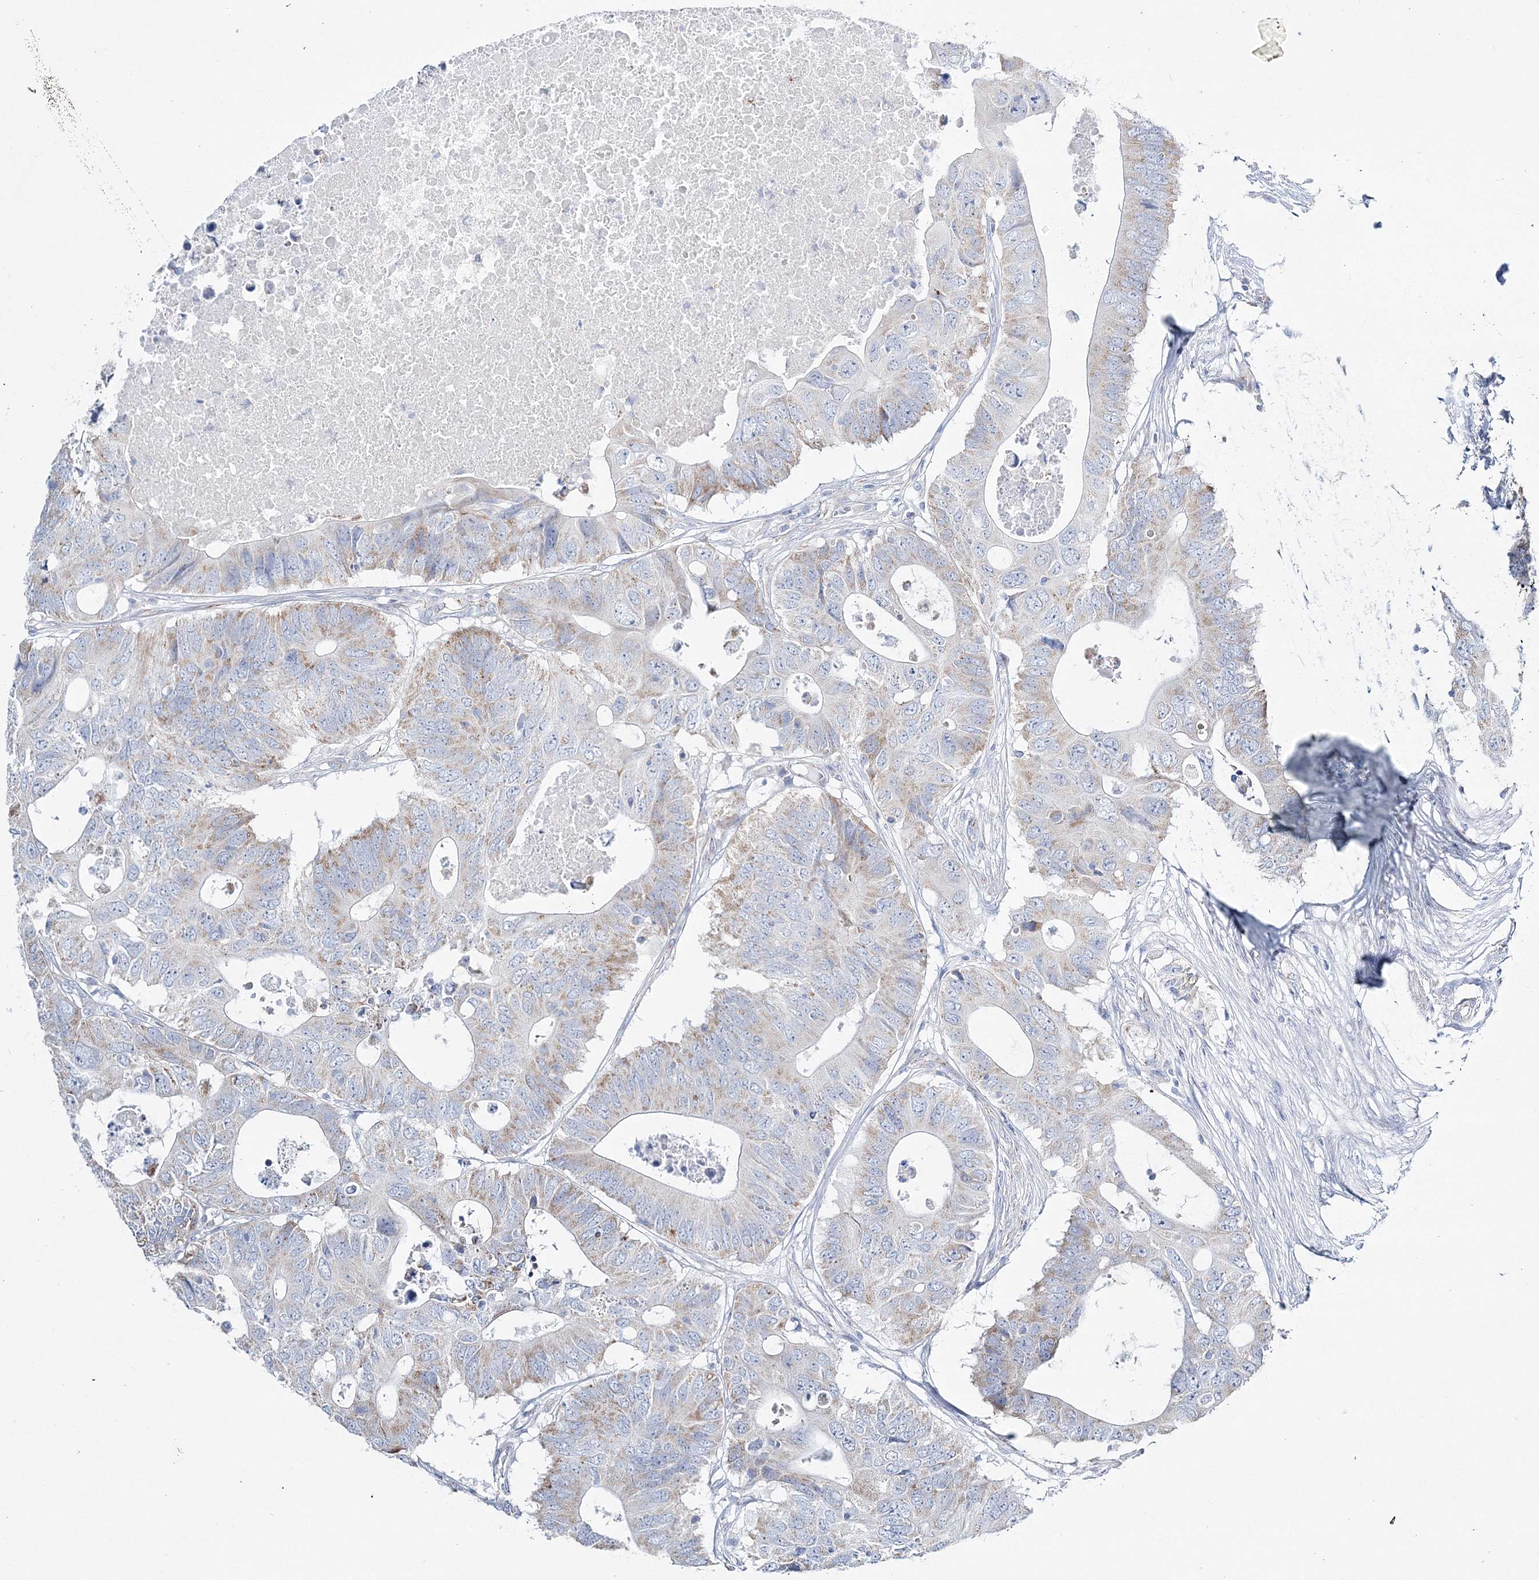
{"staining": {"intensity": "weak", "quantity": "25%-75%", "location": "cytoplasmic/membranous"}, "tissue": "colorectal cancer", "cell_type": "Tumor cells", "image_type": "cancer", "snomed": [{"axis": "morphology", "description": "Adenocarcinoma, NOS"}, {"axis": "topography", "description": "Colon"}], "caption": "Weak cytoplasmic/membranous protein positivity is appreciated in about 25%-75% of tumor cells in adenocarcinoma (colorectal).", "gene": "HIBCH", "patient": {"sex": "male", "age": 71}}